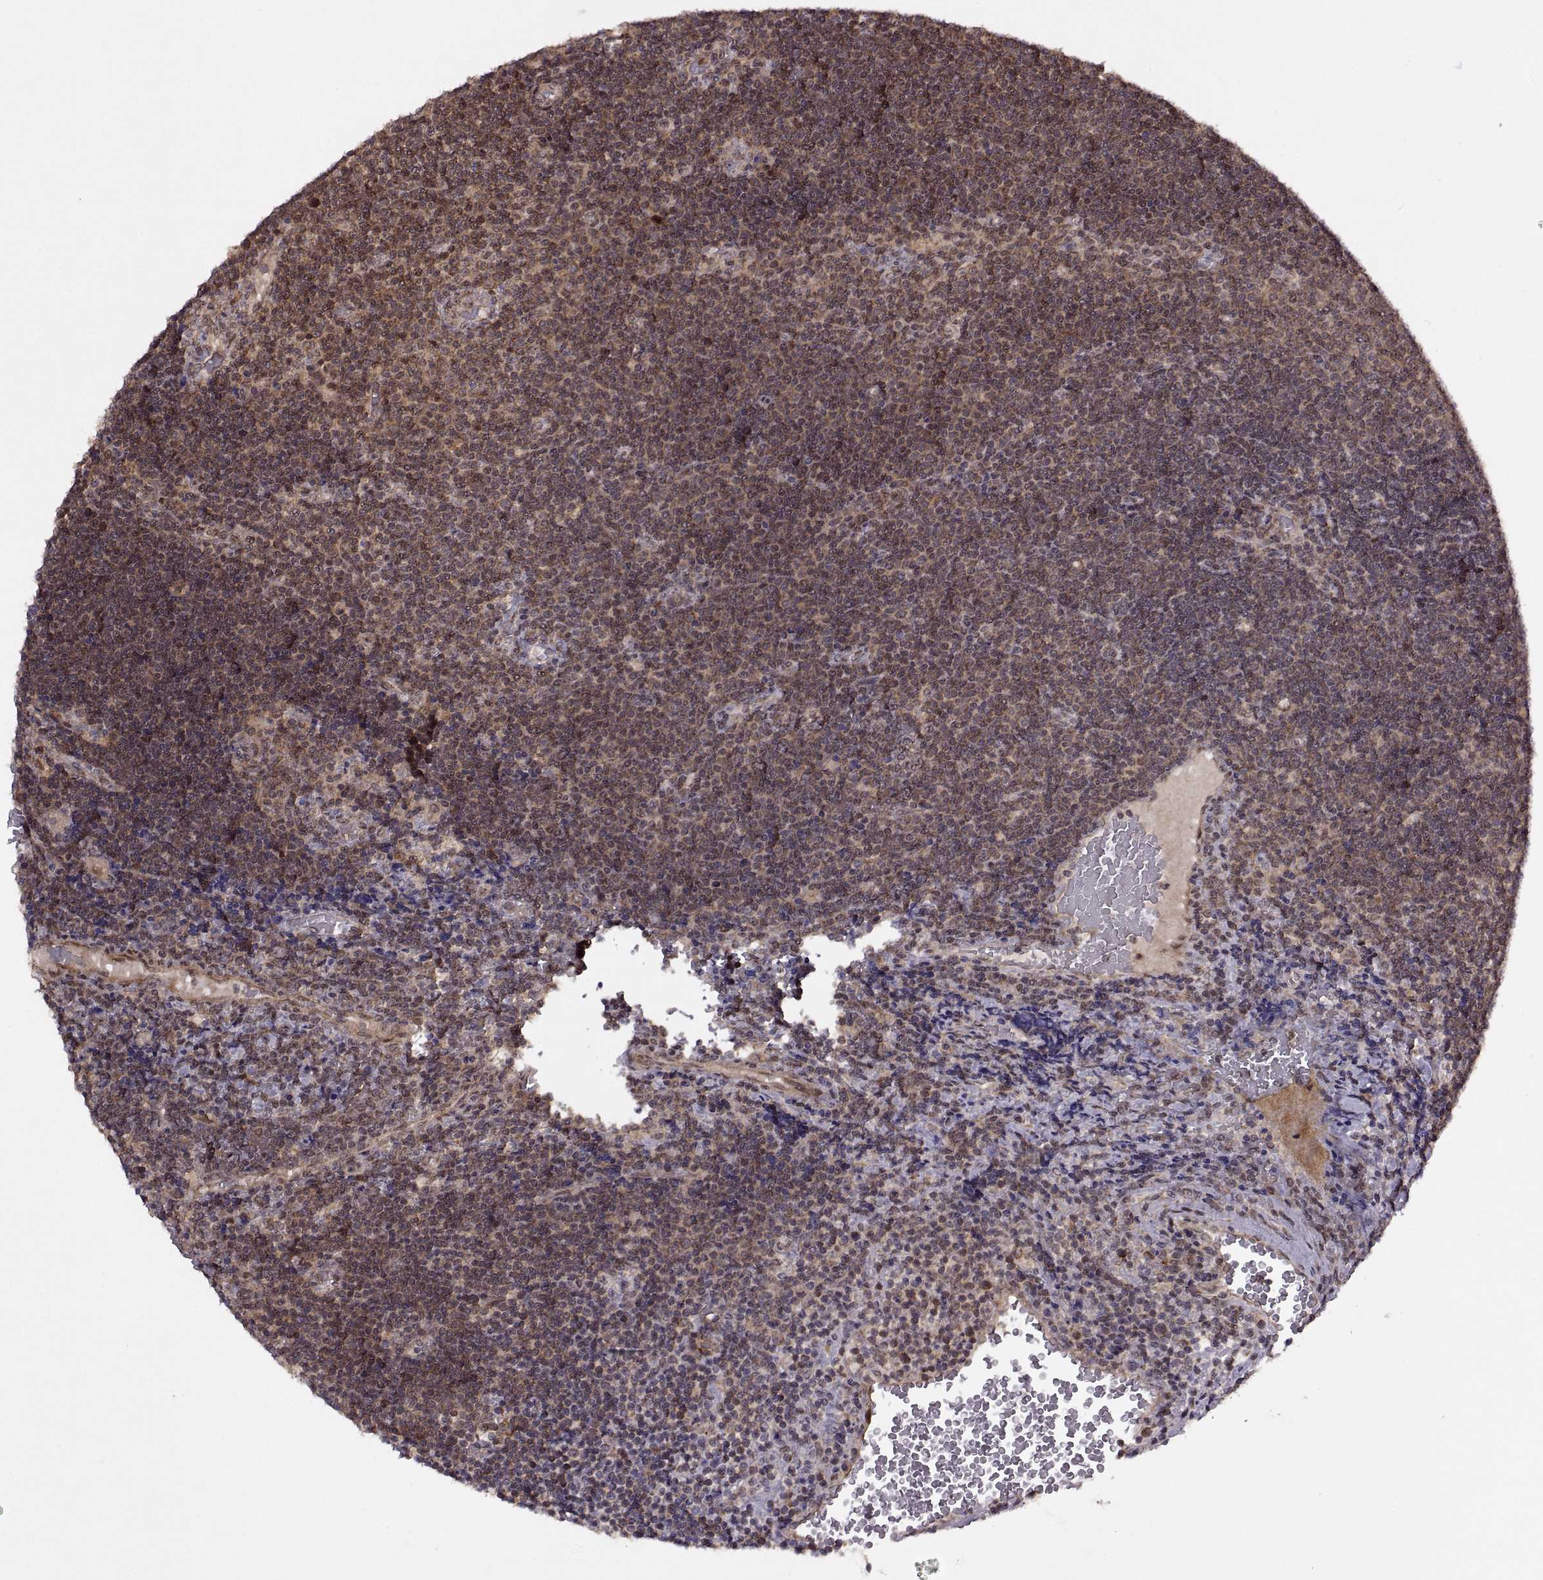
{"staining": {"intensity": "moderate", "quantity": ">75%", "location": "cytoplasmic/membranous"}, "tissue": "lymphoma", "cell_type": "Tumor cells", "image_type": "cancer", "snomed": [{"axis": "morphology", "description": "Malignant lymphoma, non-Hodgkin's type, Low grade"}, {"axis": "topography", "description": "Brain"}], "caption": "Immunohistochemical staining of malignant lymphoma, non-Hodgkin's type (low-grade) shows medium levels of moderate cytoplasmic/membranous staining in approximately >75% of tumor cells.", "gene": "PTOV1", "patient": {"sex": "female", "age": 66}}